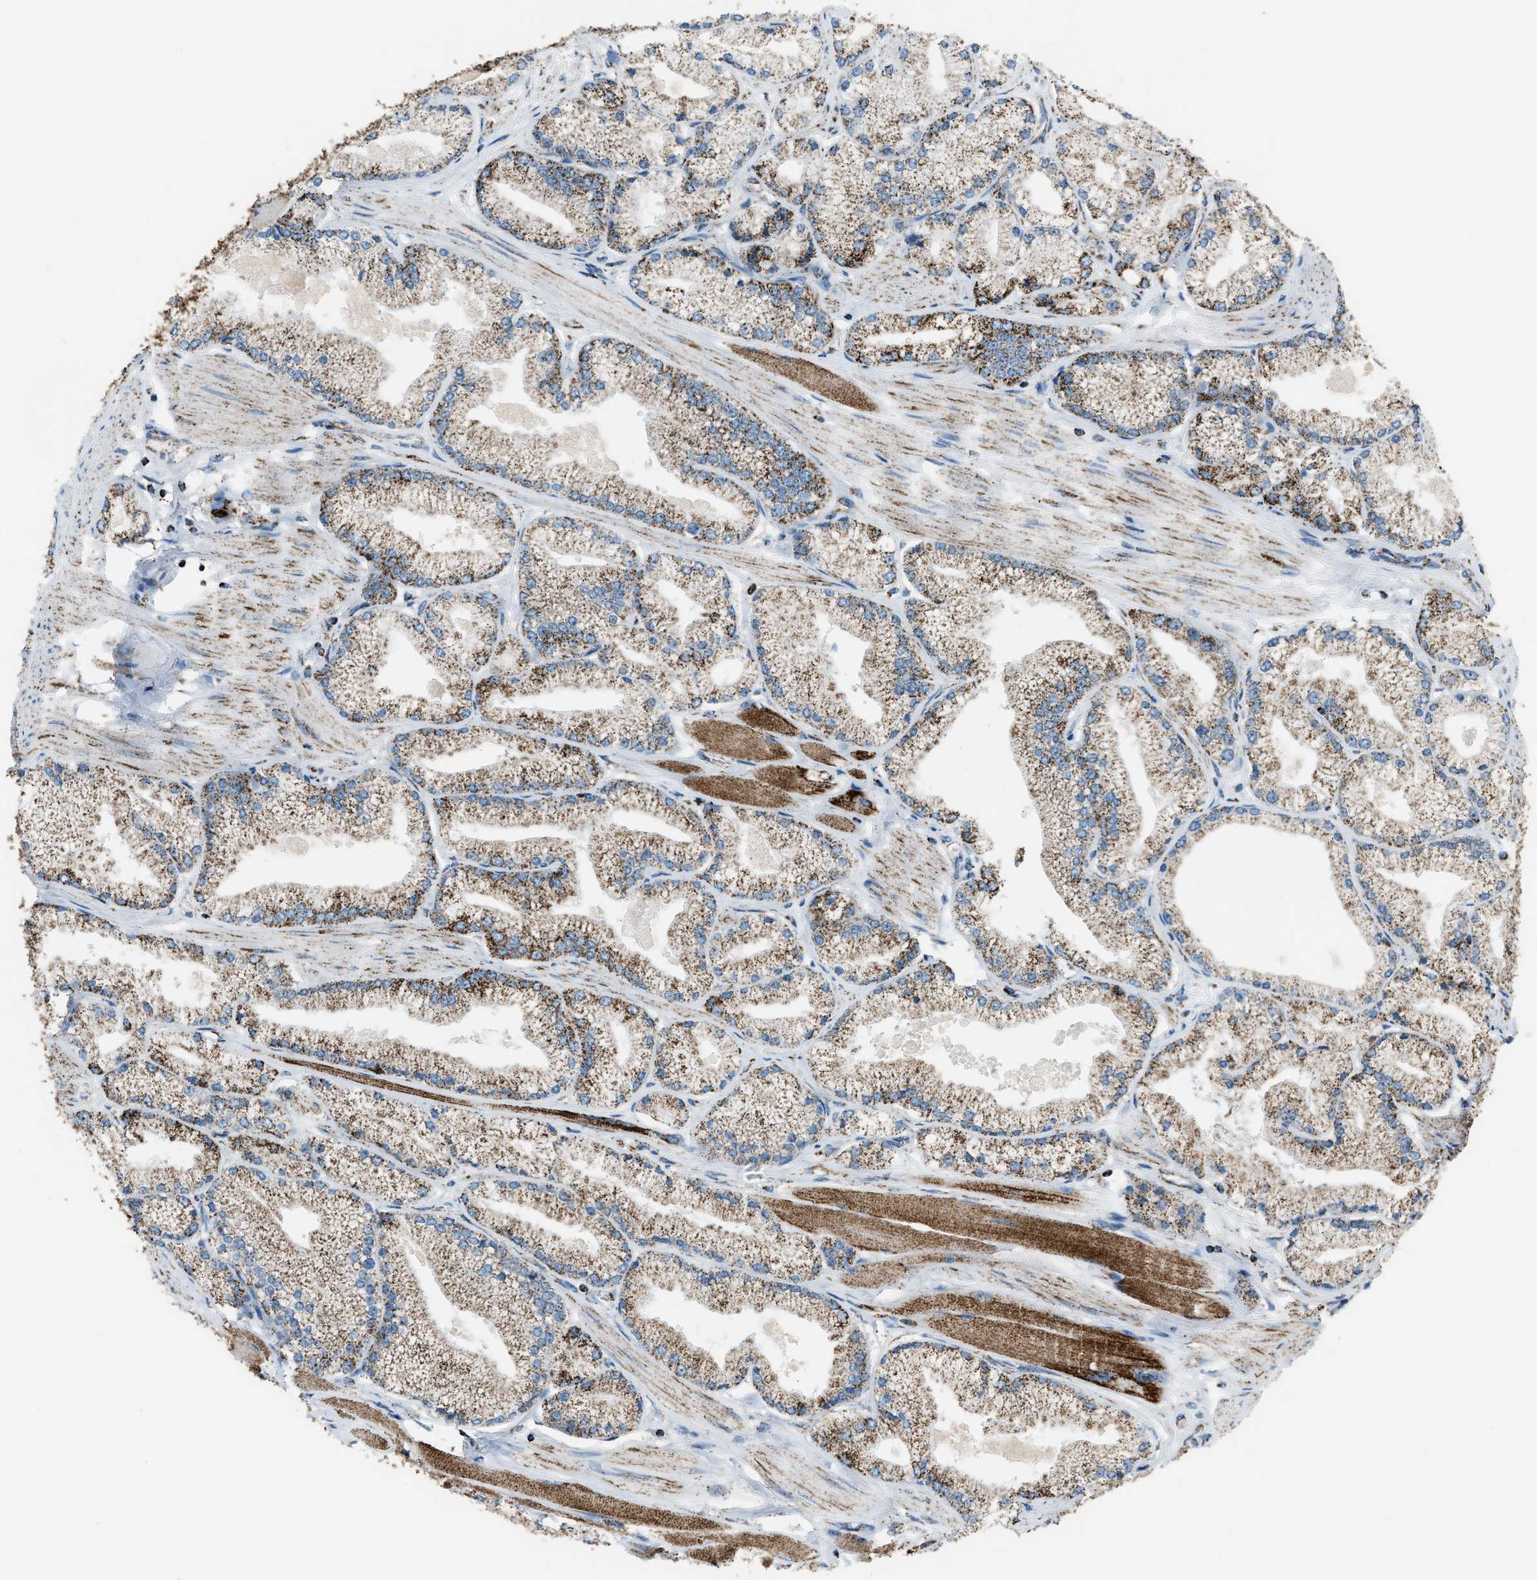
{"staining": {"intensity": "strong", "quantity": ">75%", "location": "cytoplasmic/membranous"}, "tissue": "prostate cancer", "cell_type": "Tumor cells", "image_type": "cancer", "snomed": [{"axis": "morphology", "description": "Adenocarcinoma, High grade"}, {"axis": "topography", "description": "Prostate"}], "caption": "This is an image of immunohistochemistry (IHC) staining of prostate cancer (high-grade adenocarcinoma), which shows strong expression in the cytoplasmic/membranous of tumor cells.", "gene": "MDH2", "patient": {"sex": "male", "age": 50}}